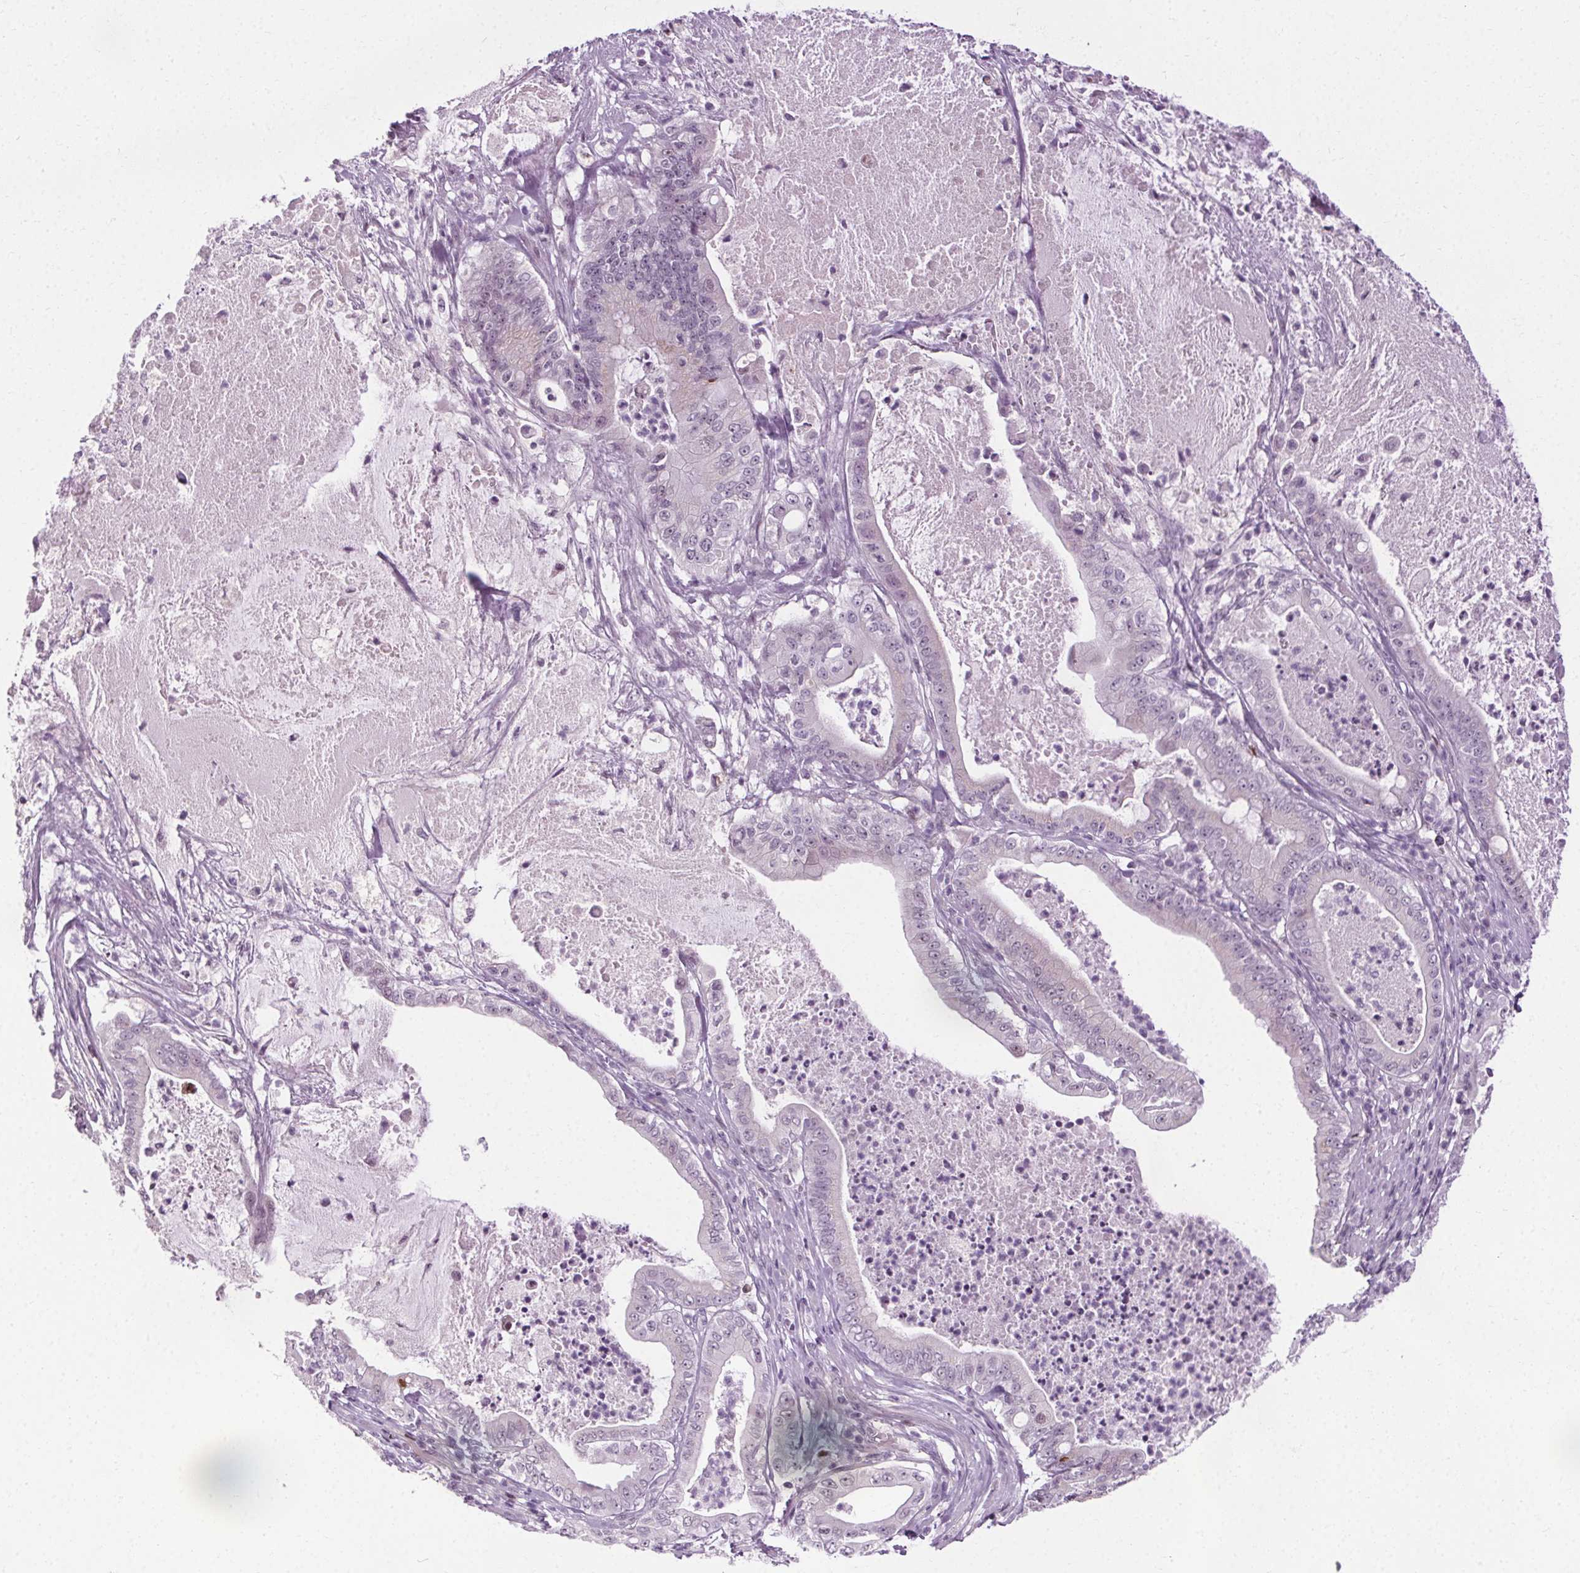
{"staining": {"intensity": "weak", "quantity": "<25%", "location": "nuclear"}, "tissue": "pancreatic cancer", "cell_type": "Tumor cells", "image_type": "cancer", "snomed": [{"axis": "morphology", "description": "Adenocarcinoma, NOS"}, {"axis": "topography", "description": "Pancreas"}], "caption": "IHC micrograph of neoplastic tissue: human pancreatic cancer stained with DAB (3,3'-diaminobenzidine) demonstrates no significant protein expression in tumor cells.", "gene": "CEBPA", "patient": {"sex": "male", "age": 71}}